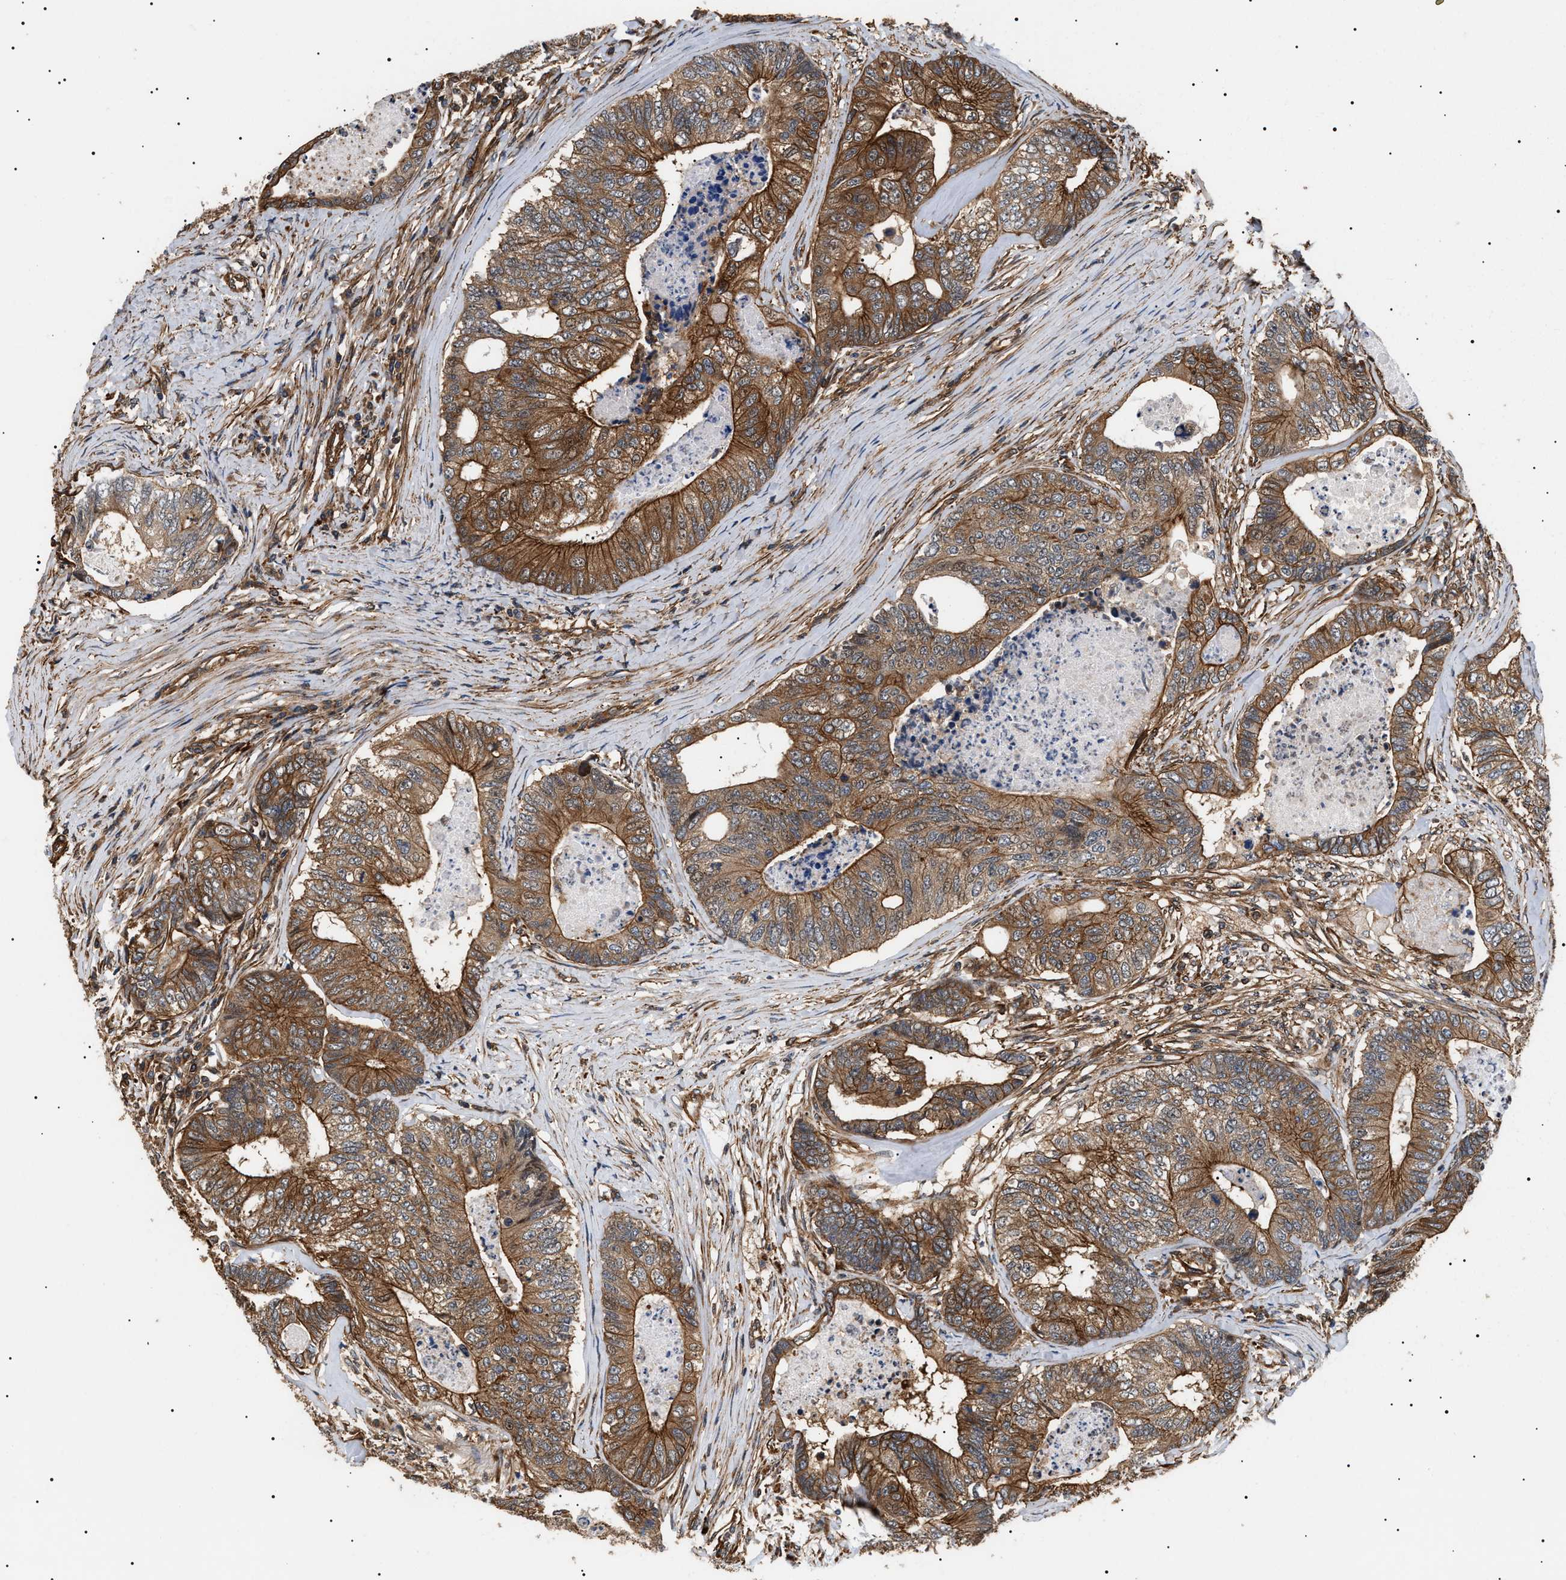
{"staining": {"intensity": "moderate", "quantity": ">75%", "location": "cytoplasmic/membranous"}, "tissue": "colorectal cancer", "cell_type": "Tumor cells", "image_type": "cancer", "snomed": [{"axis": "morphology", "description": "Adenocarcinoma, NOS"}, {"axis": "topography", "description": "Colon"}], "caption": "Approximately >75% of tumor cells in colorectal cancer demonstrate moderate cytoplasmic/membranous protein positivity as visualized by brown immunohistochemical staining.", "gene": "SH3GLB2", "patient": {"sex": "female", "age": 67}}